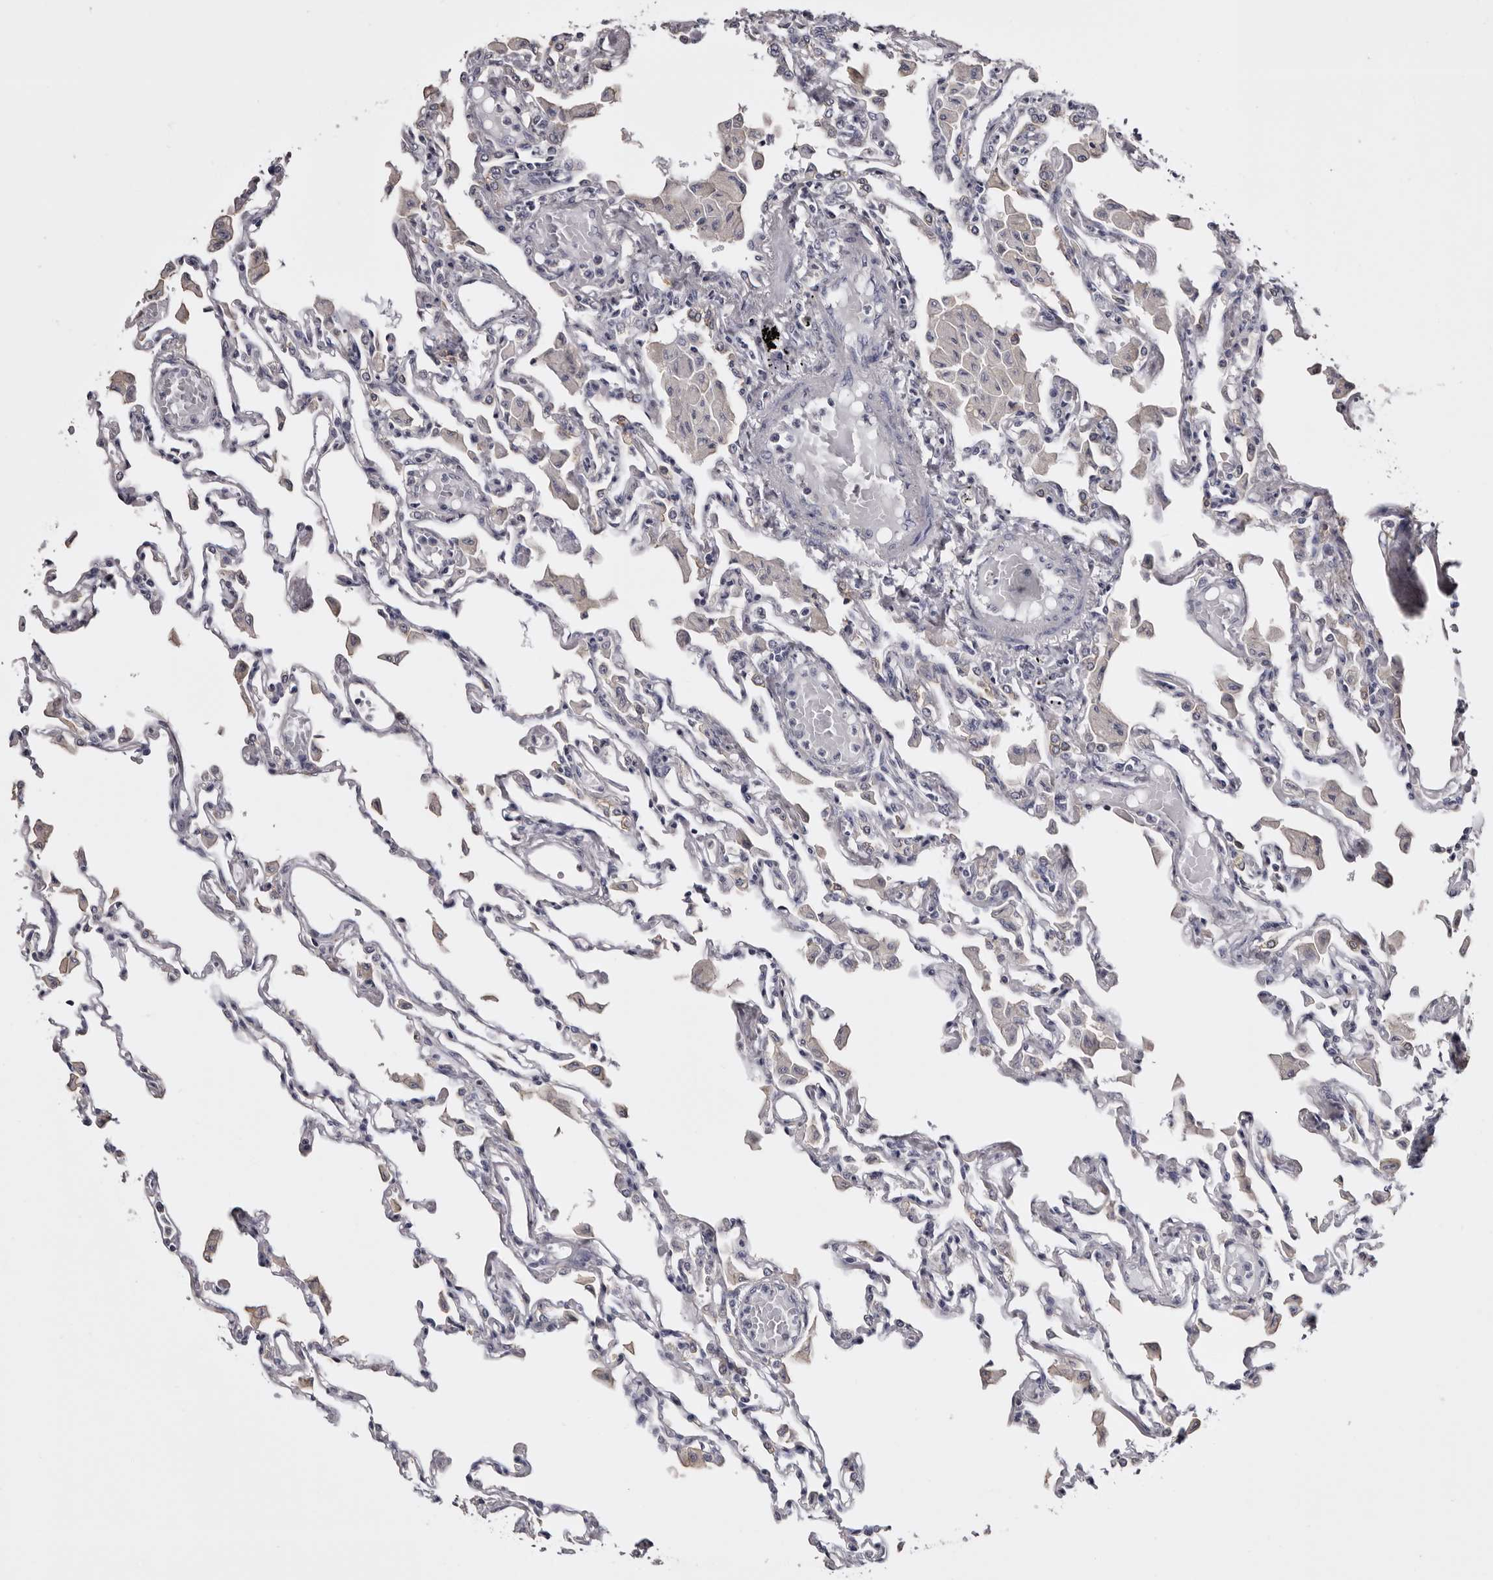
{"staining": {"intensity": "negative", "quantity": "none", "location": "none"}, "tissue": "lung", "cell_type": "Alveolar cells", "image_type": "normal", "snomed": [{"axis": "morphology", "description": "Normal tissue, NOS"}, {"axis": "topography", "description": "Bronchus"}, {"axis": "topography", "description": "Lung"}], "caption": "DAB immunohistochemical staining of benign human lung demonstrates no significant expression in alveolar cells.", "gene": "LAD1", "patient": {"sex": "female", "age": 49}}